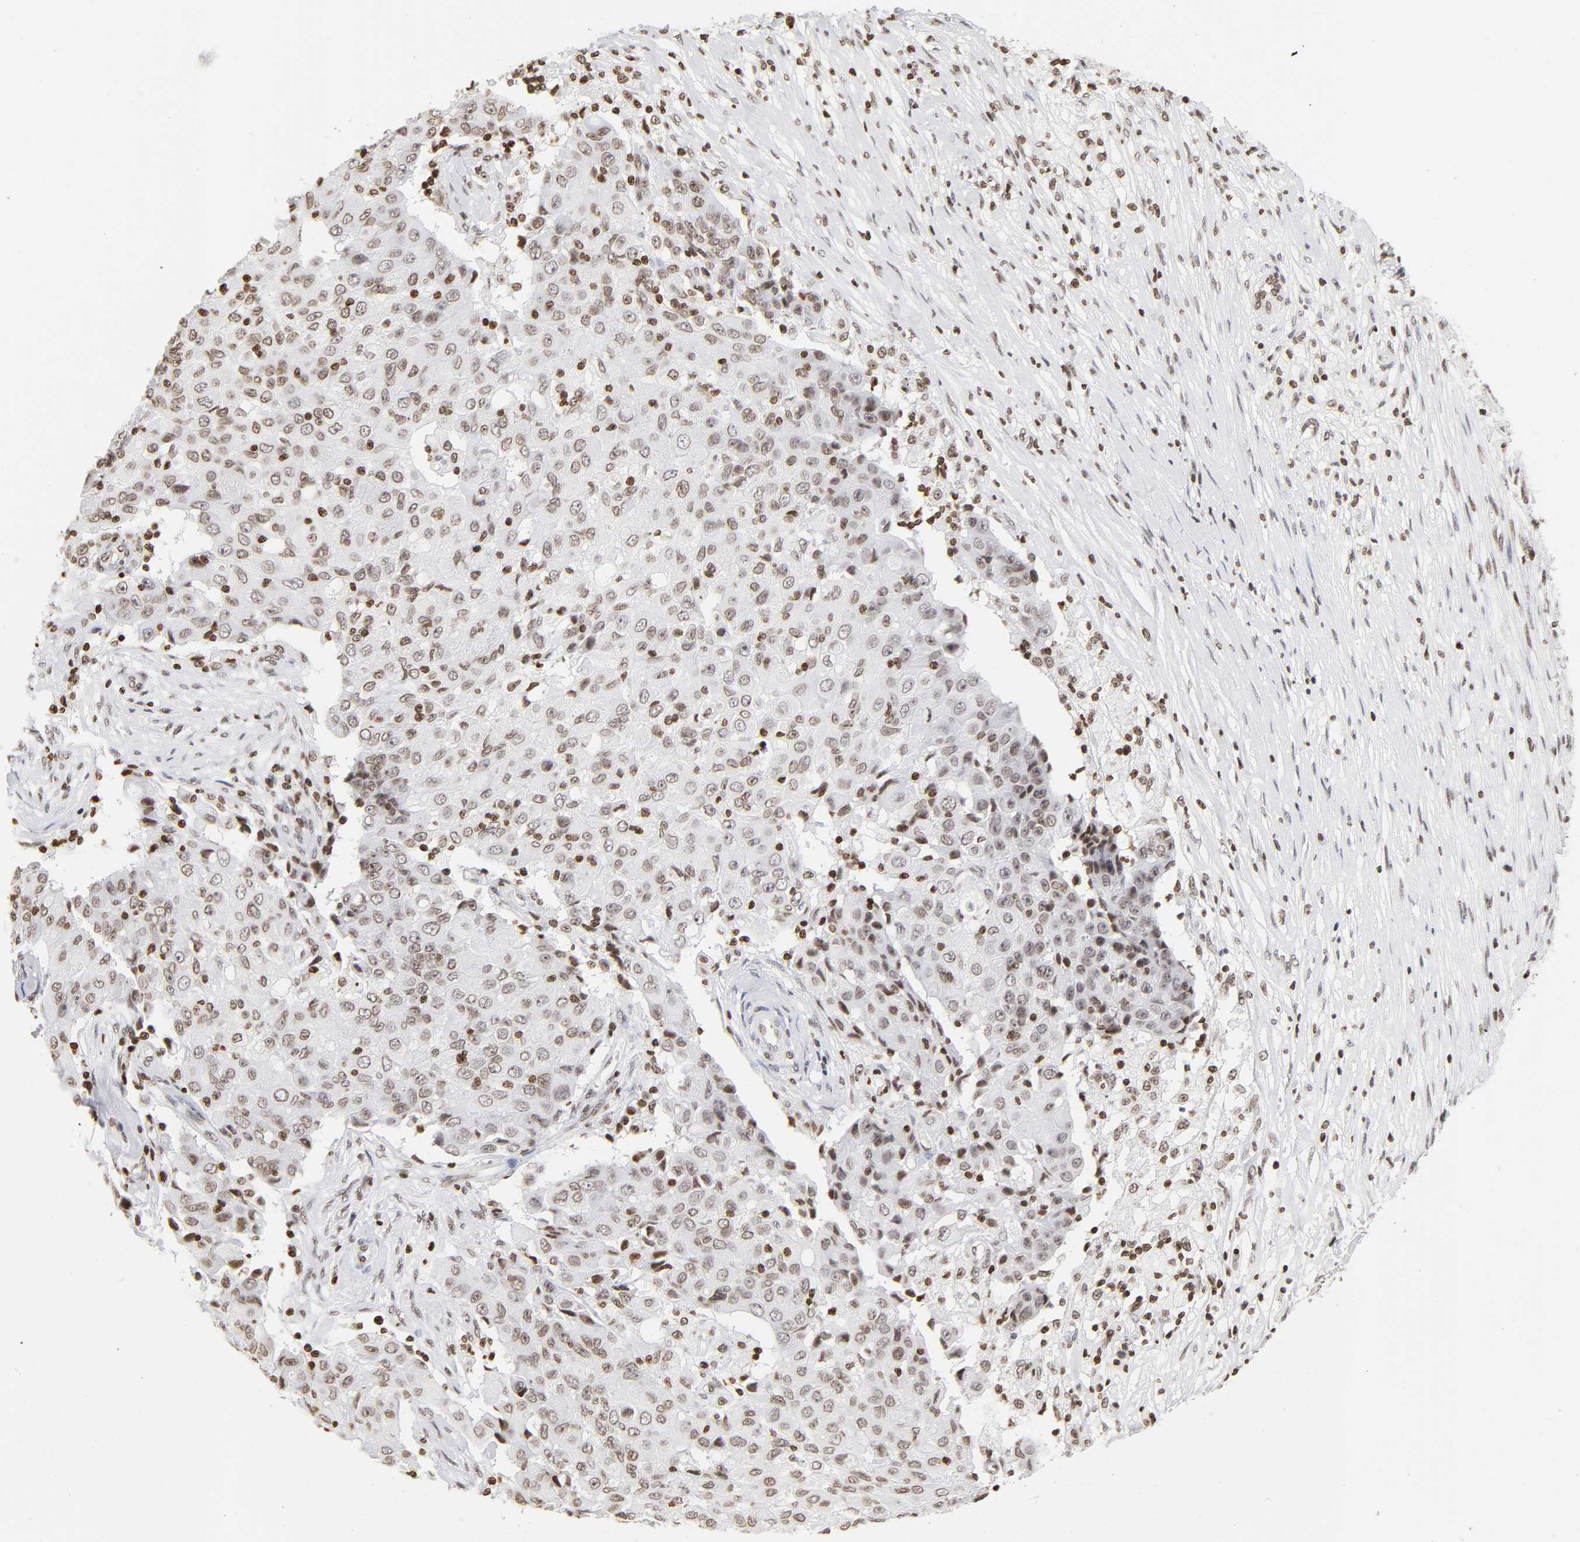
{"staining": {"intensity": "weak", "quantity": ">75%", "location": "nuclear"}, "tissue": "ovarian cancer", "cell_type": "Tumor cells", "image_type": "cancer", "snomed": [{"axis": "morphology", "description": "Carcinoma, endometroid"}, {"axis": "topography", "description": "Ovary"}], "caption": "Human endometroid carcinoma (ovarian) stained with a protein marker displays weak staining in tumor cells.", "gene": "H2AC12", "patient": {"sex": "female", "age": 42}}